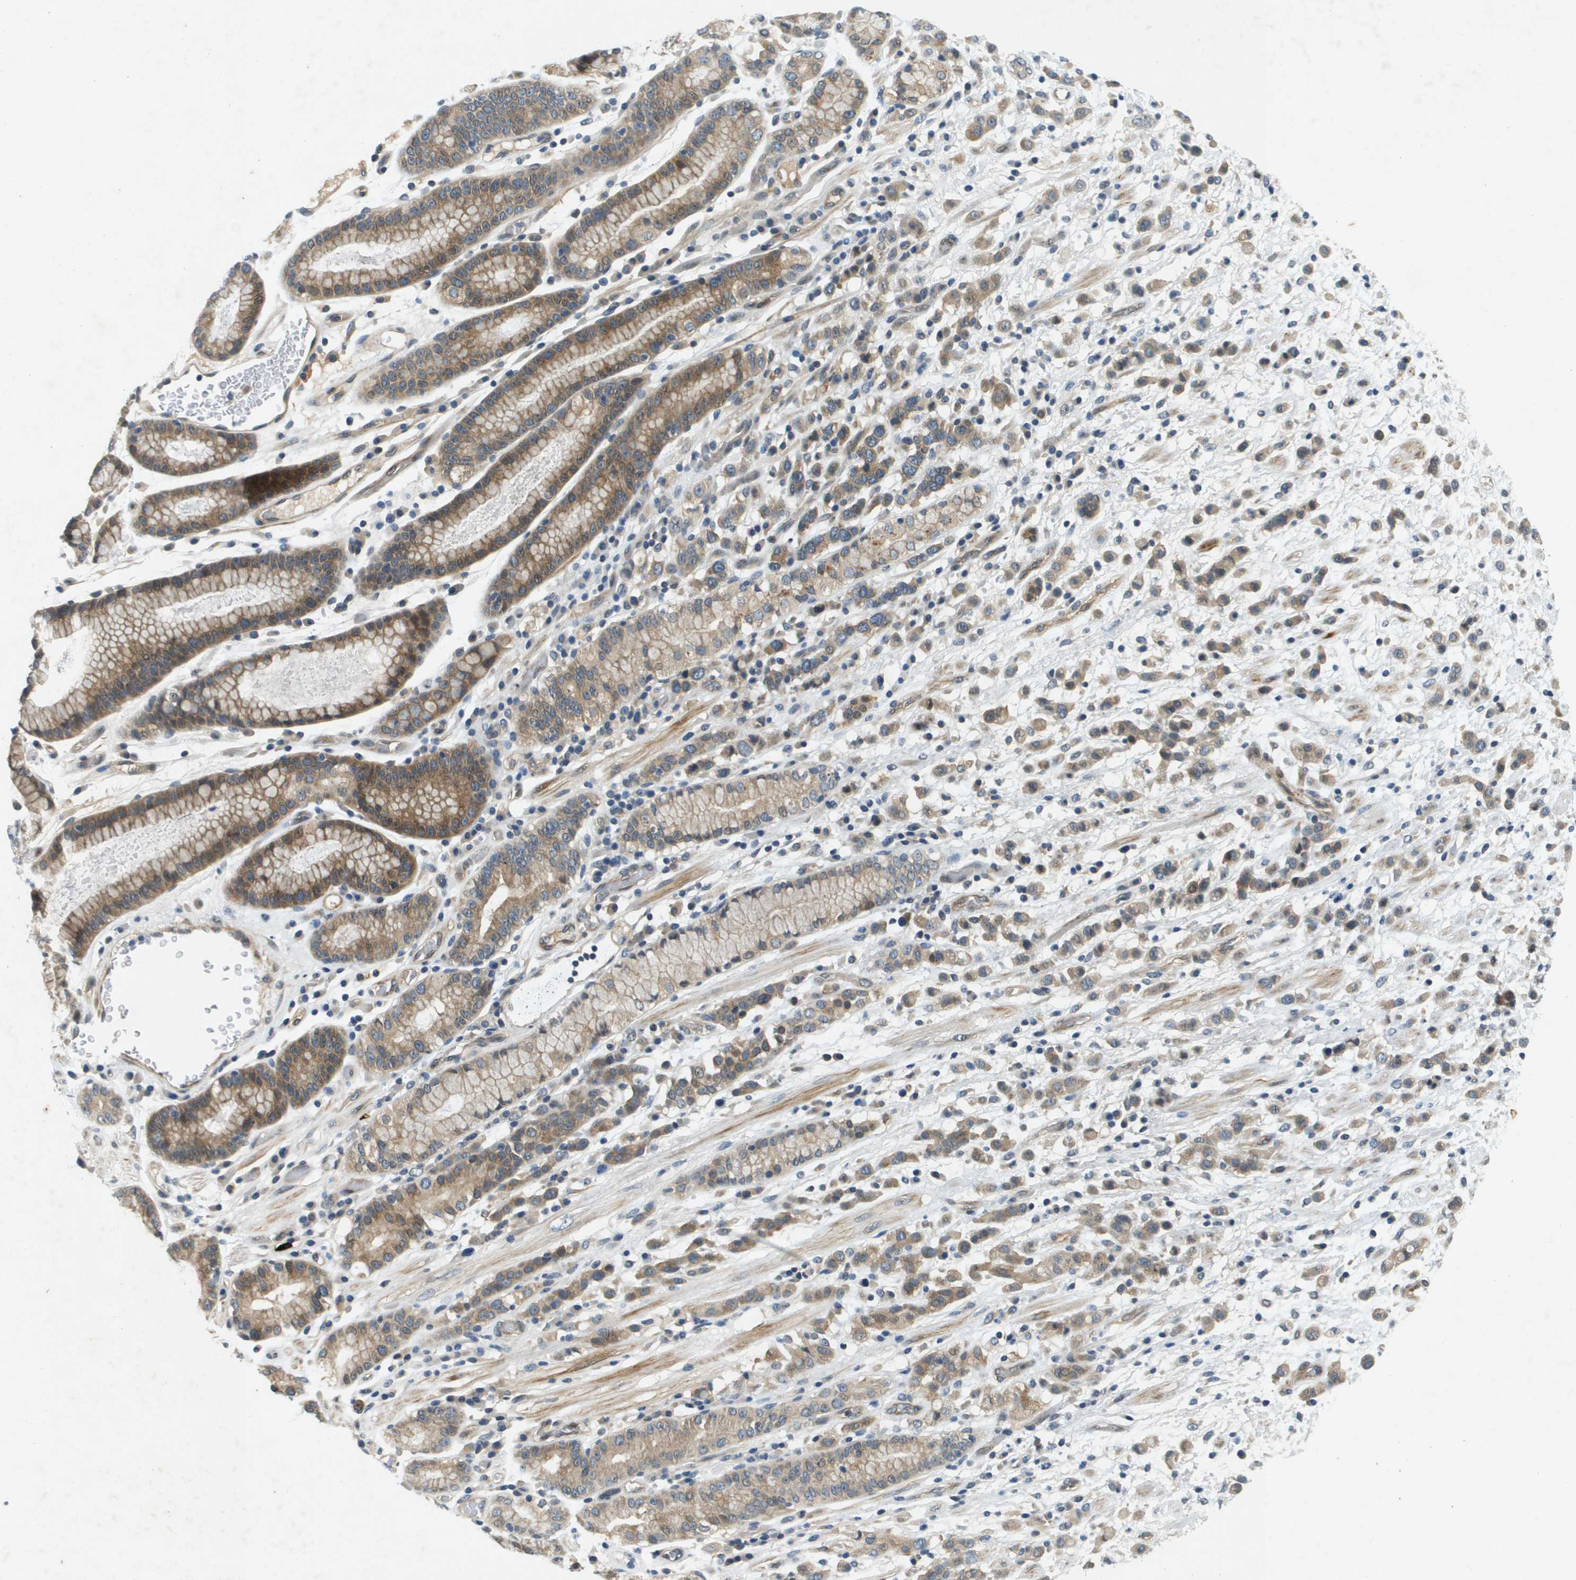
{"staining": {"intensity": "moderate", "quantity": ">75%", "location": "cytoplasmic/membranous"}, "tissue": "stomach cancer", "cell_type": "Tumor cells", "image_type": "cancer", "snomed": [{"axis": "morphology", "description": "Adenocarcinoma, NOS"}, {"axis": "topography", "description": "Stomach, lower"}], "caption": "Protein staining exhibits moderate cytoplasmic/membranous positivity in about >75% of tumor cells in stomach cancer (adenocarcinoma). The staining was performed using DAB to visualize the protein expression in brown, while the nuclei were stained in blue with hematoxylin (Magnification: 20x).", "gene": "PGAP3", "patient": {"sex": "male", "age": 88}}